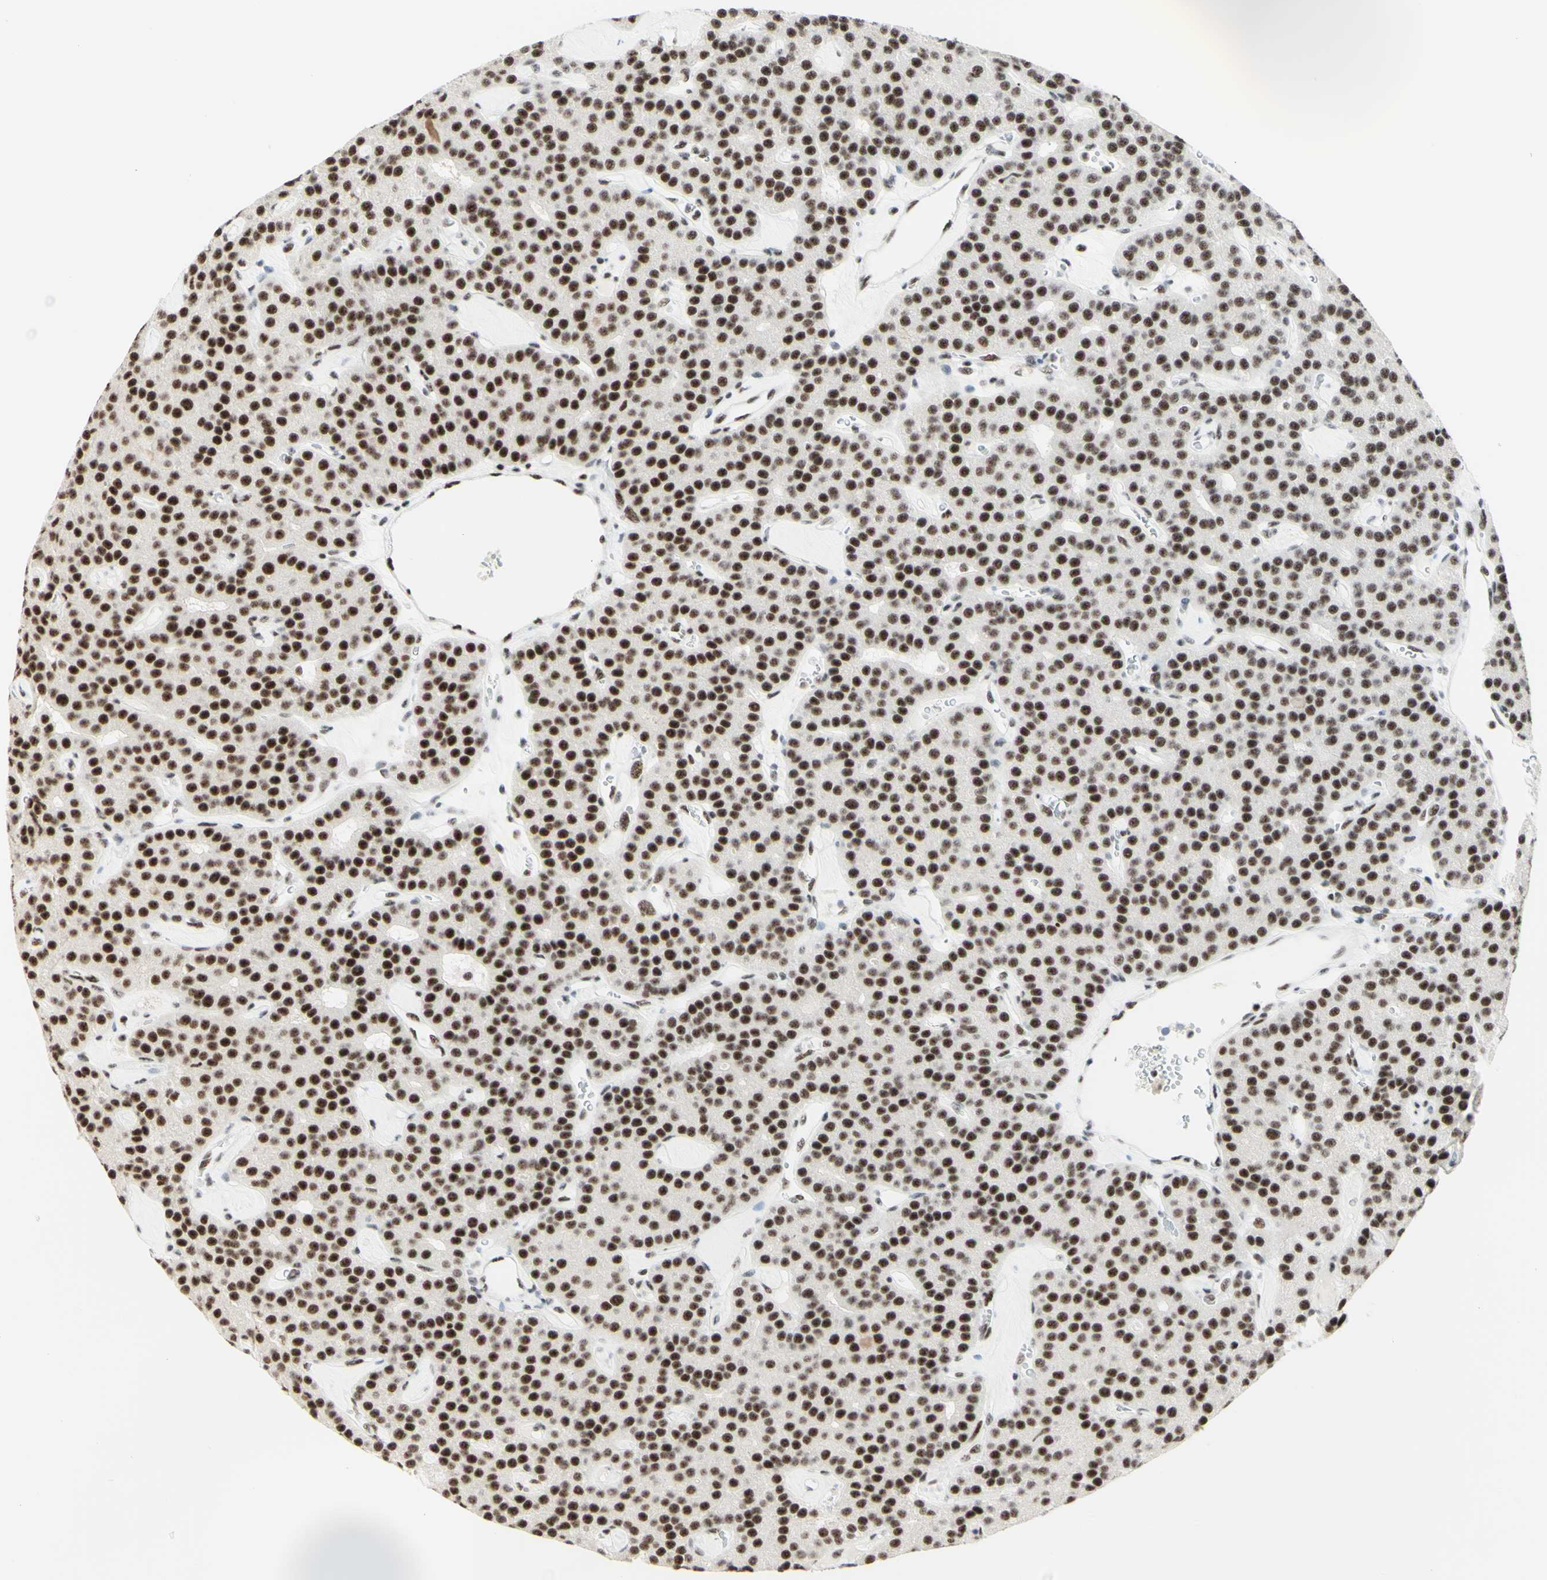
{"staining": {"intensity": "strong", "quantity": ">75%", "location": "nuclear"}, "tissue": "parathyroid gland", "cell_type": "Glandular cells", "image_type": "normal", "snomed": [{"axis": "morphology", "description": "Normal tissue, NOS"}, {"axis": "morphology", "description": "Adenoma, NOS"}, {"axis": "topography", "description": "Parathyroid gland"}], "caption": "Protein expression analysis of normal parathyroid gland reveals strong nuclear positivity in about >75% of glandular cells.", "gene": "WTAP", "patient": {"sex": "female", "age": 86}}